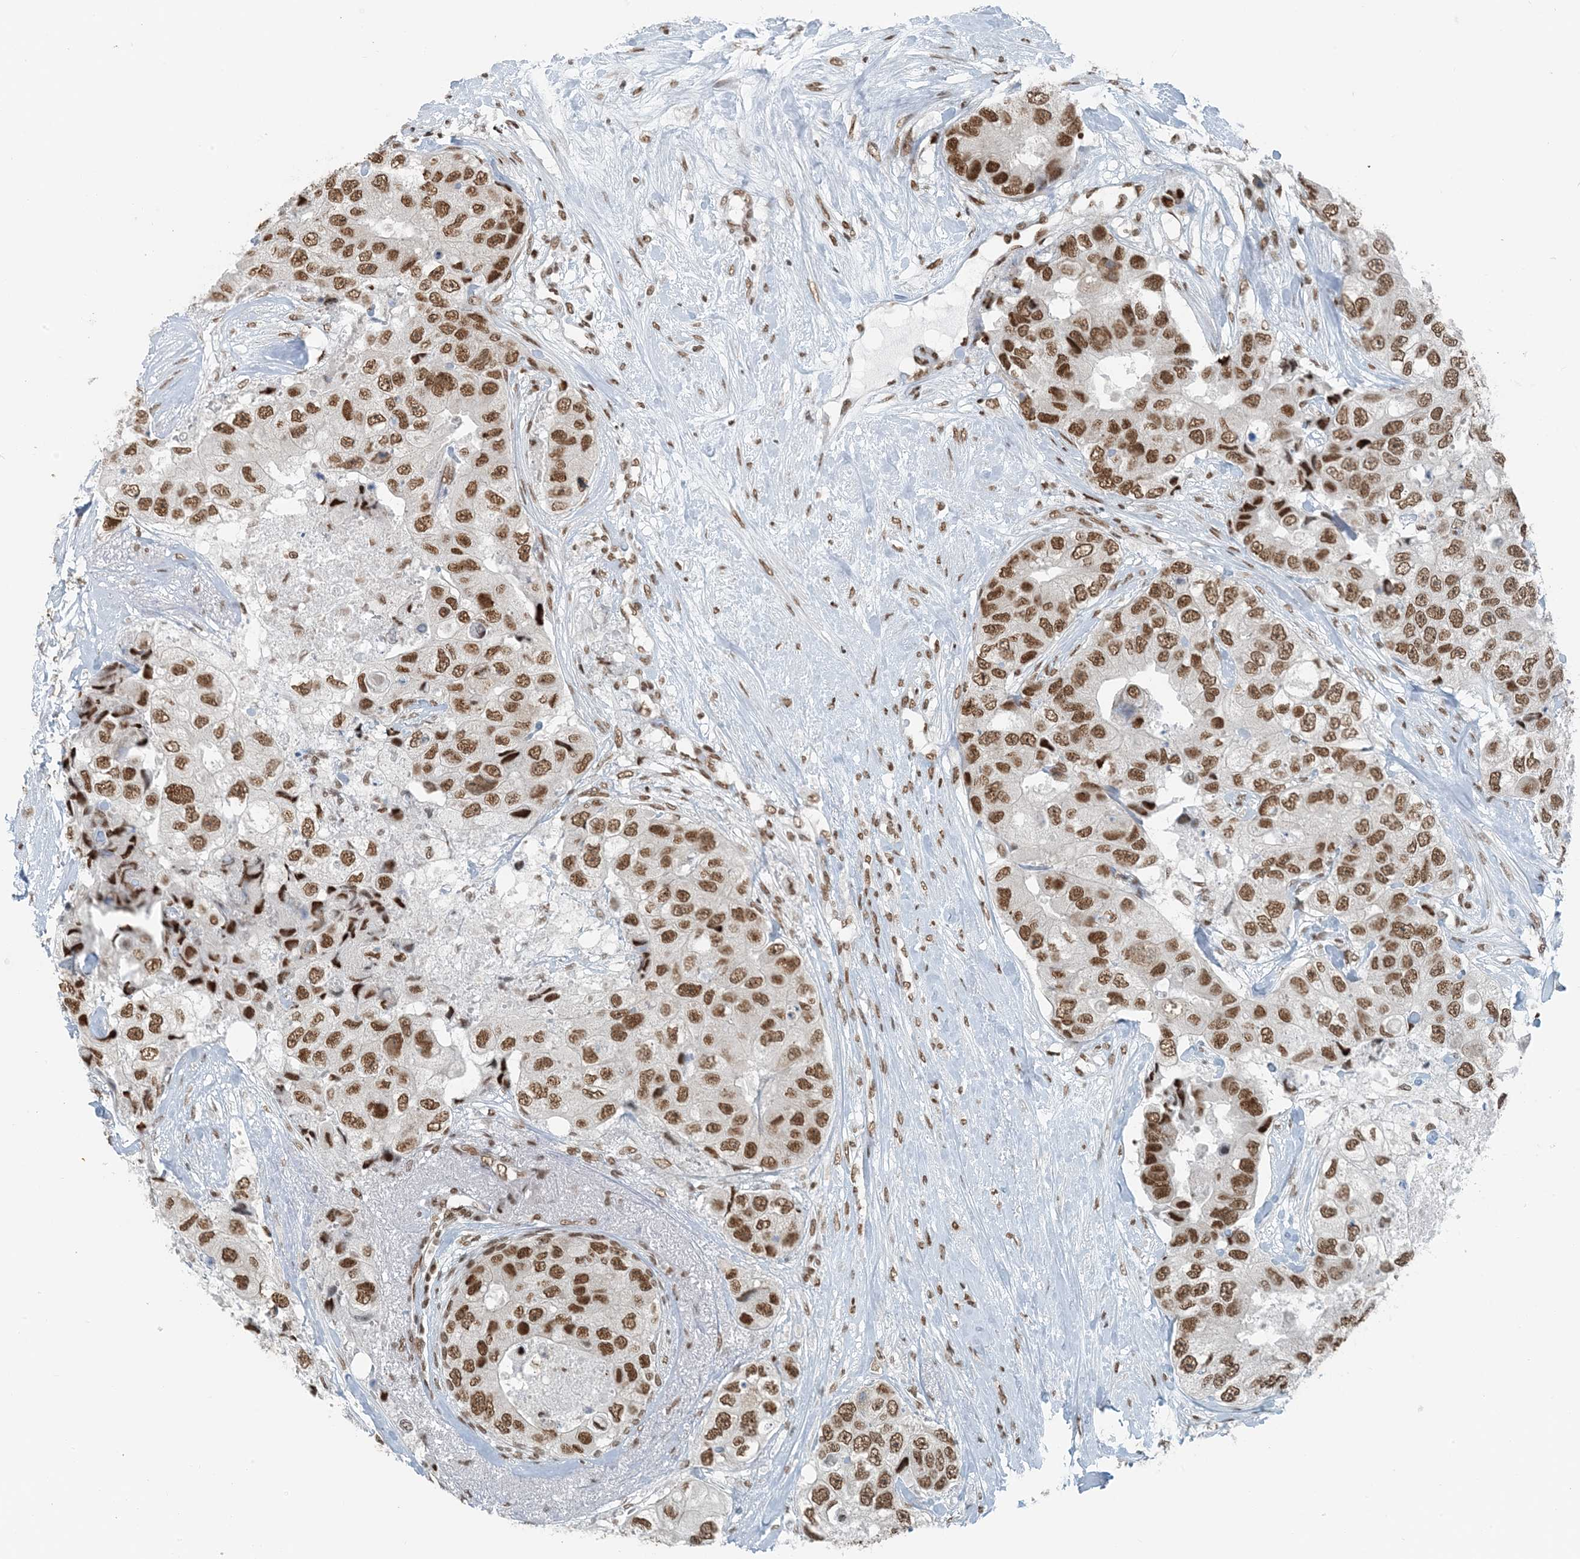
{"staining": {"intensity": "moderate", "quantity": ">75%", "location": "nuclear"}, "tissue": "breast cancer", "cell_type": "Tumor cells", "image_type": "cancer", "snomed": [{"axis": "morphology", "description": "Duct carcinoma"}, {"axis": "topography", "description": "Breast"}], "caption": "About >75% of tumor cells in breast cancer (intraductal carcinoma) demonstrate moderate nuclear protein expression as visualized by brown immunohistochemical staining.", "gene": "ZNF500", "patient": {"sex": "female", "age": 62}}